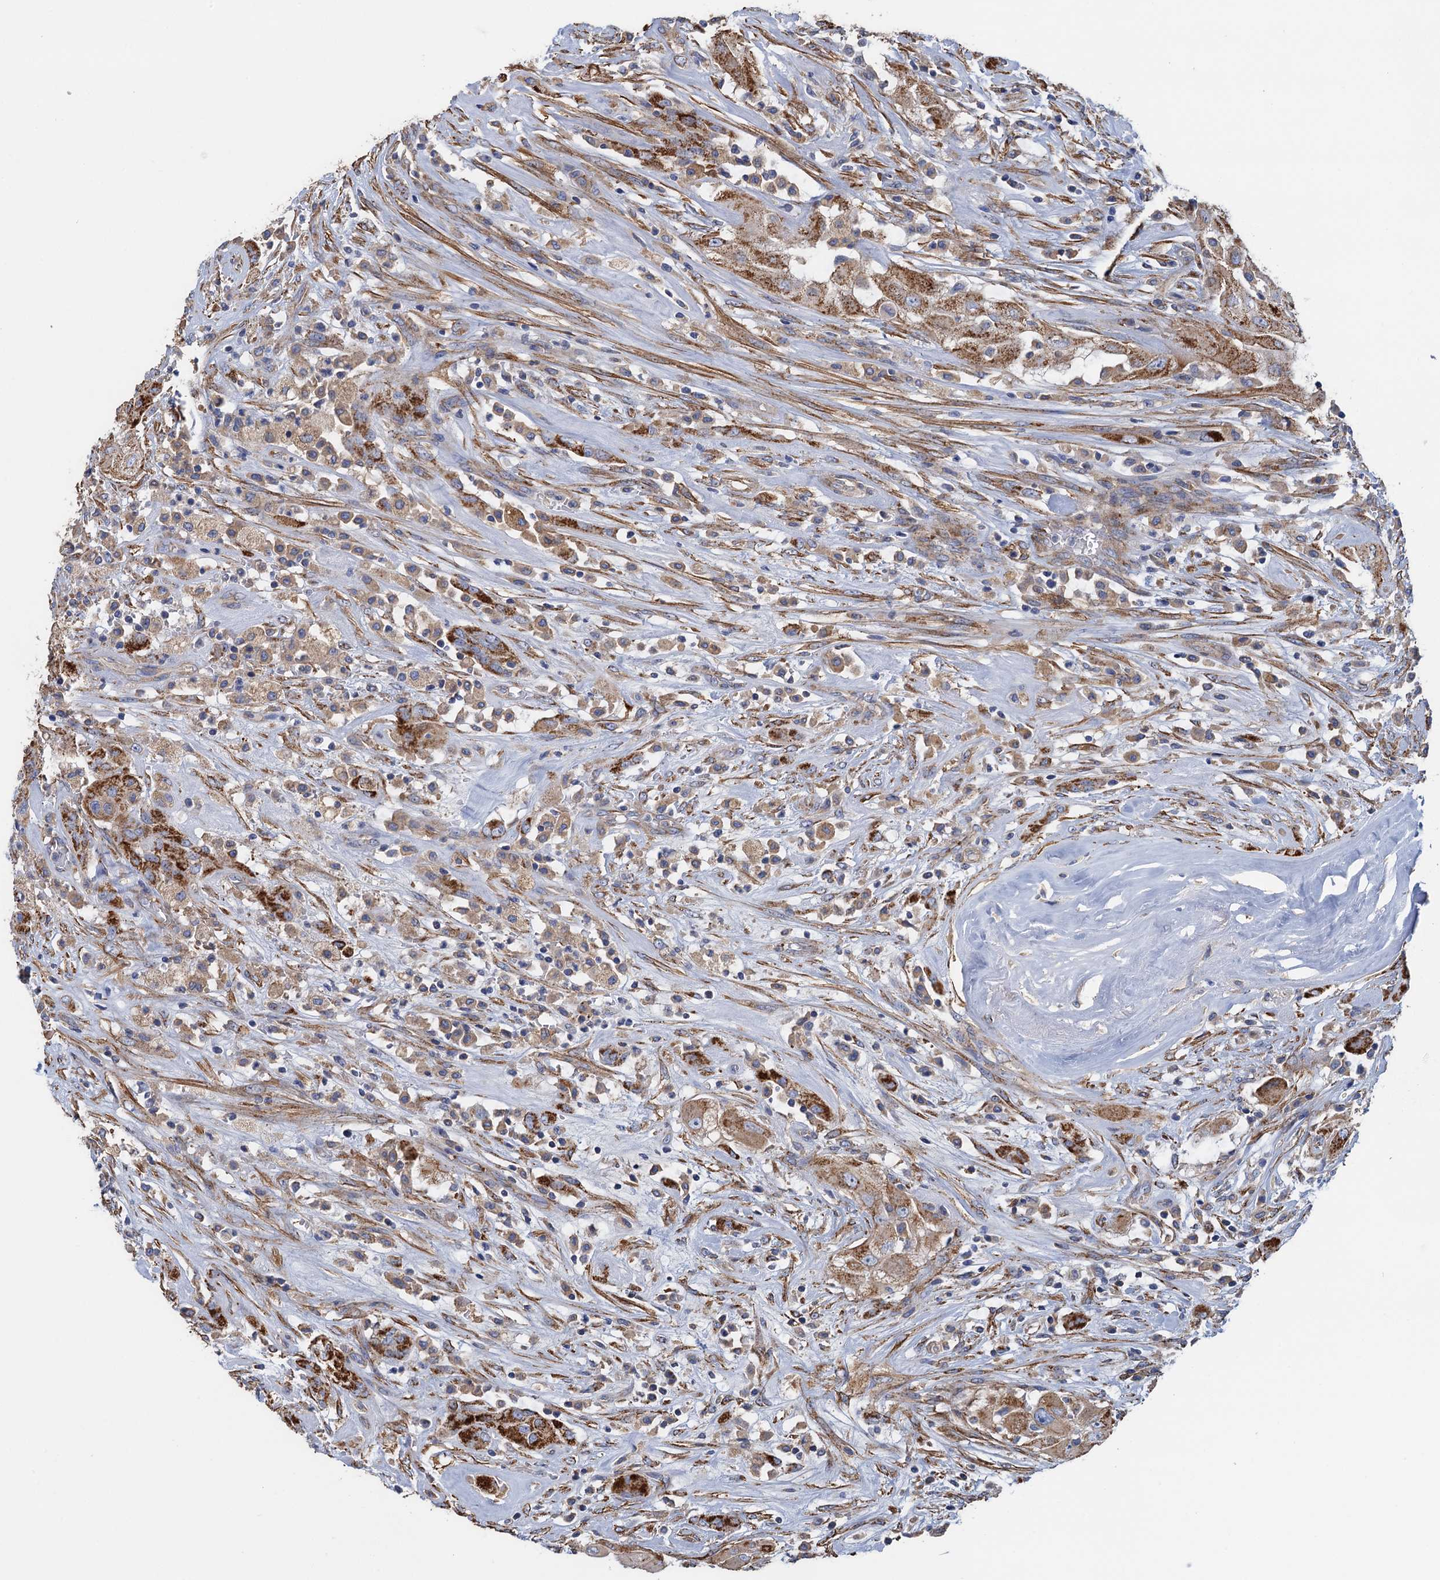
{"staining": {"intensity": "moderate", "quantity": ">75%", "location": "cytoplasmic/membranous"}, "tissue": "thyroid cancer", "cell_type": "Tumor cells", "image_type": "cancer", "snomed": [{"axis": "morphology", "description": "Papillary adenocarcinoma, NOS"}, {"axis": "topography", "description": "Thyroid gland"}], "caption": "Papillary adenocarcinoma (thyroid) stained for a protein (brown) displays moderate cytoplasmic/membranous positive expression in approximately >75% of tumor cells.", "gene": "GCSH", "patient": {"sex": "female", "age": 59}}